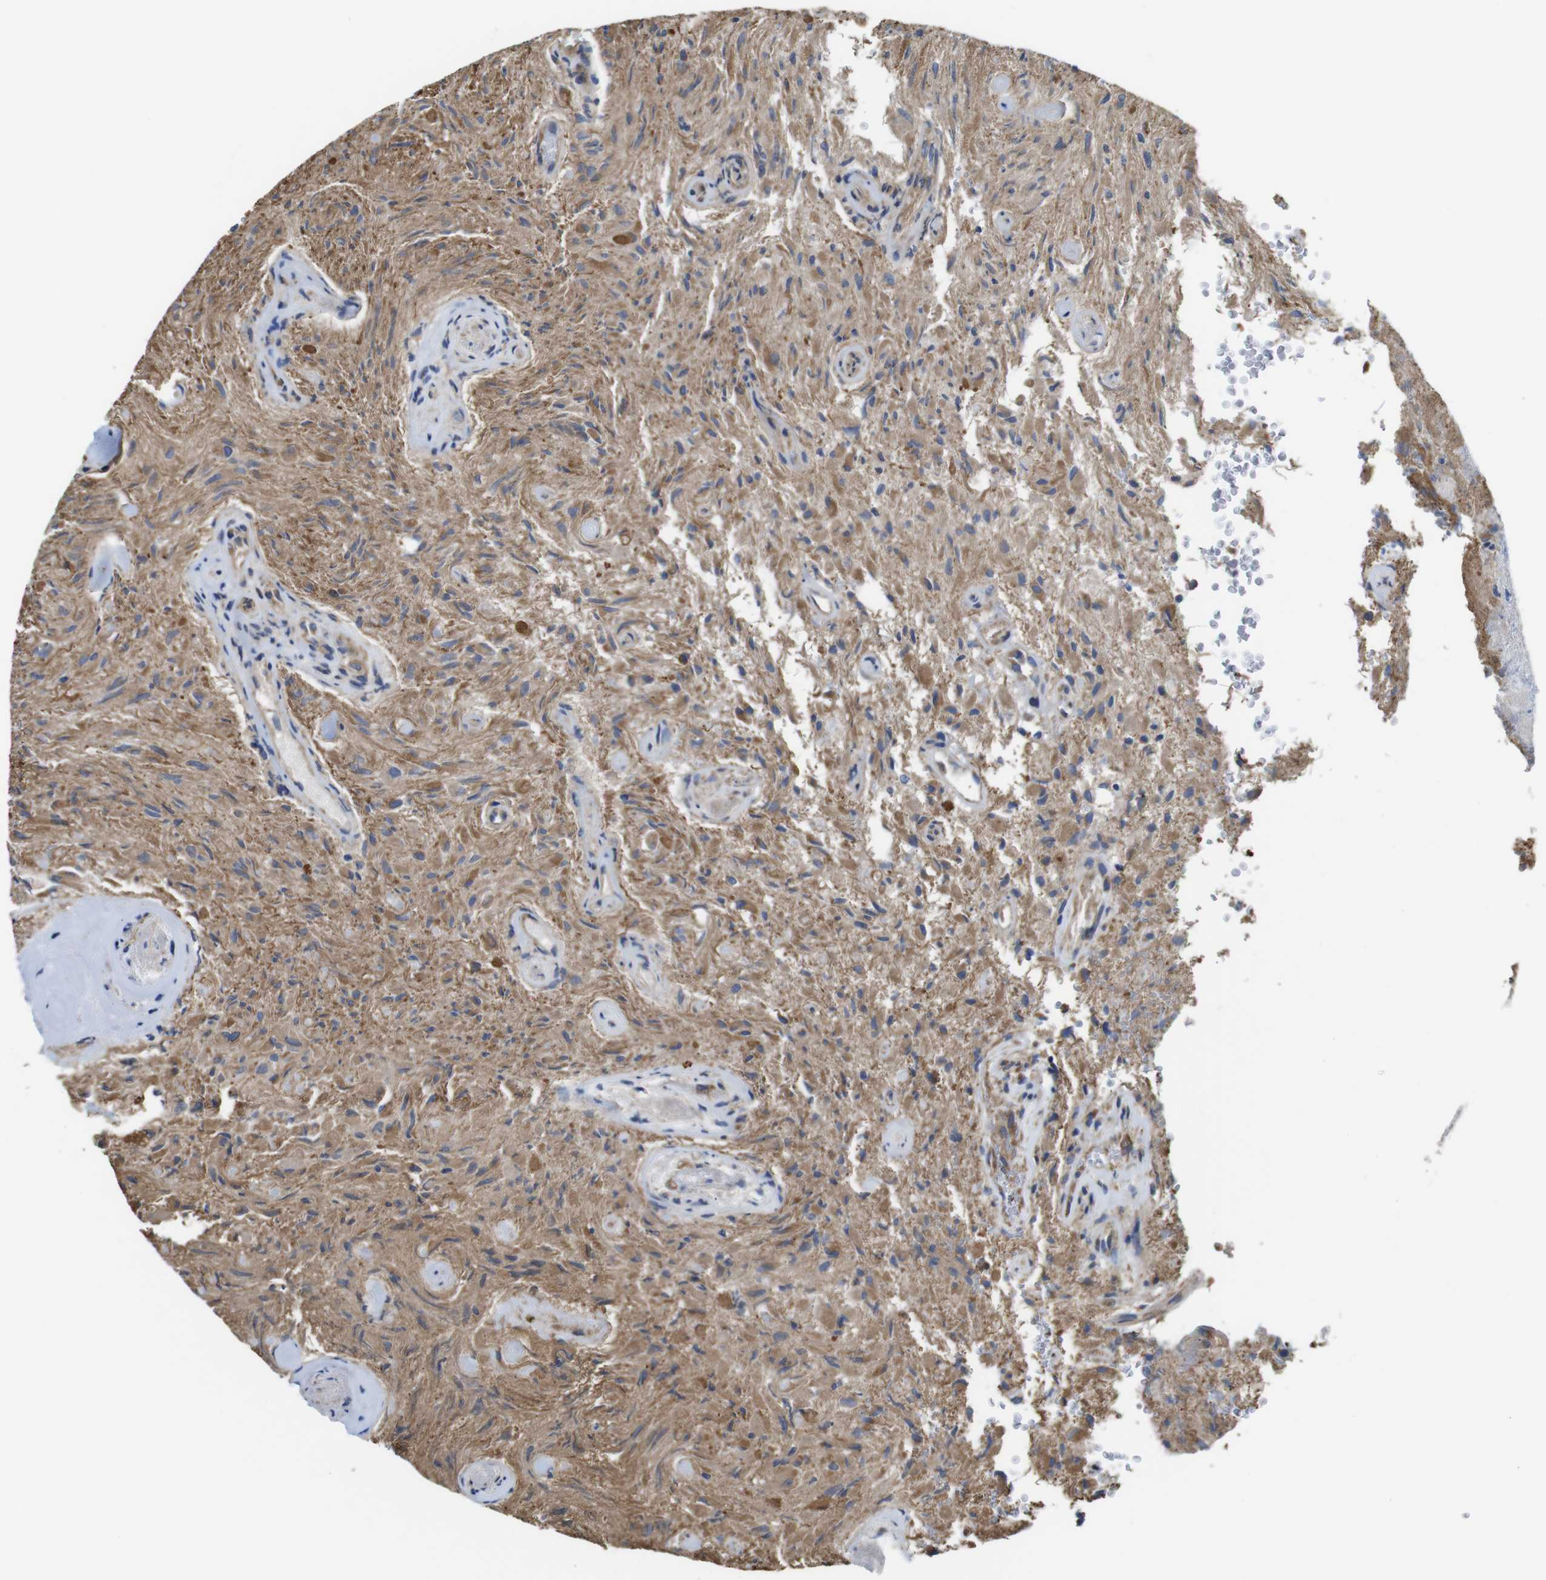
{"staining": {"intensity": "moderate", "quantity": ">75%", "location": "cytoplasmic/membranous"}, "tissue": "glioma", "cell_type": "Tumor cells", "image_type": "cancer", "snomed": [{"axis": "morphology", "description": "Glioma, malignant, High grade"}, {"axis": "topography", "description": "Brain"}], "caption": "Protein staining of glioma tissue displays moderate cytoplasmic/membranous positivity in approximately >75% of tumor cells.", "gene": "POMK", "patient": {"sex": "male", "age": 71}}